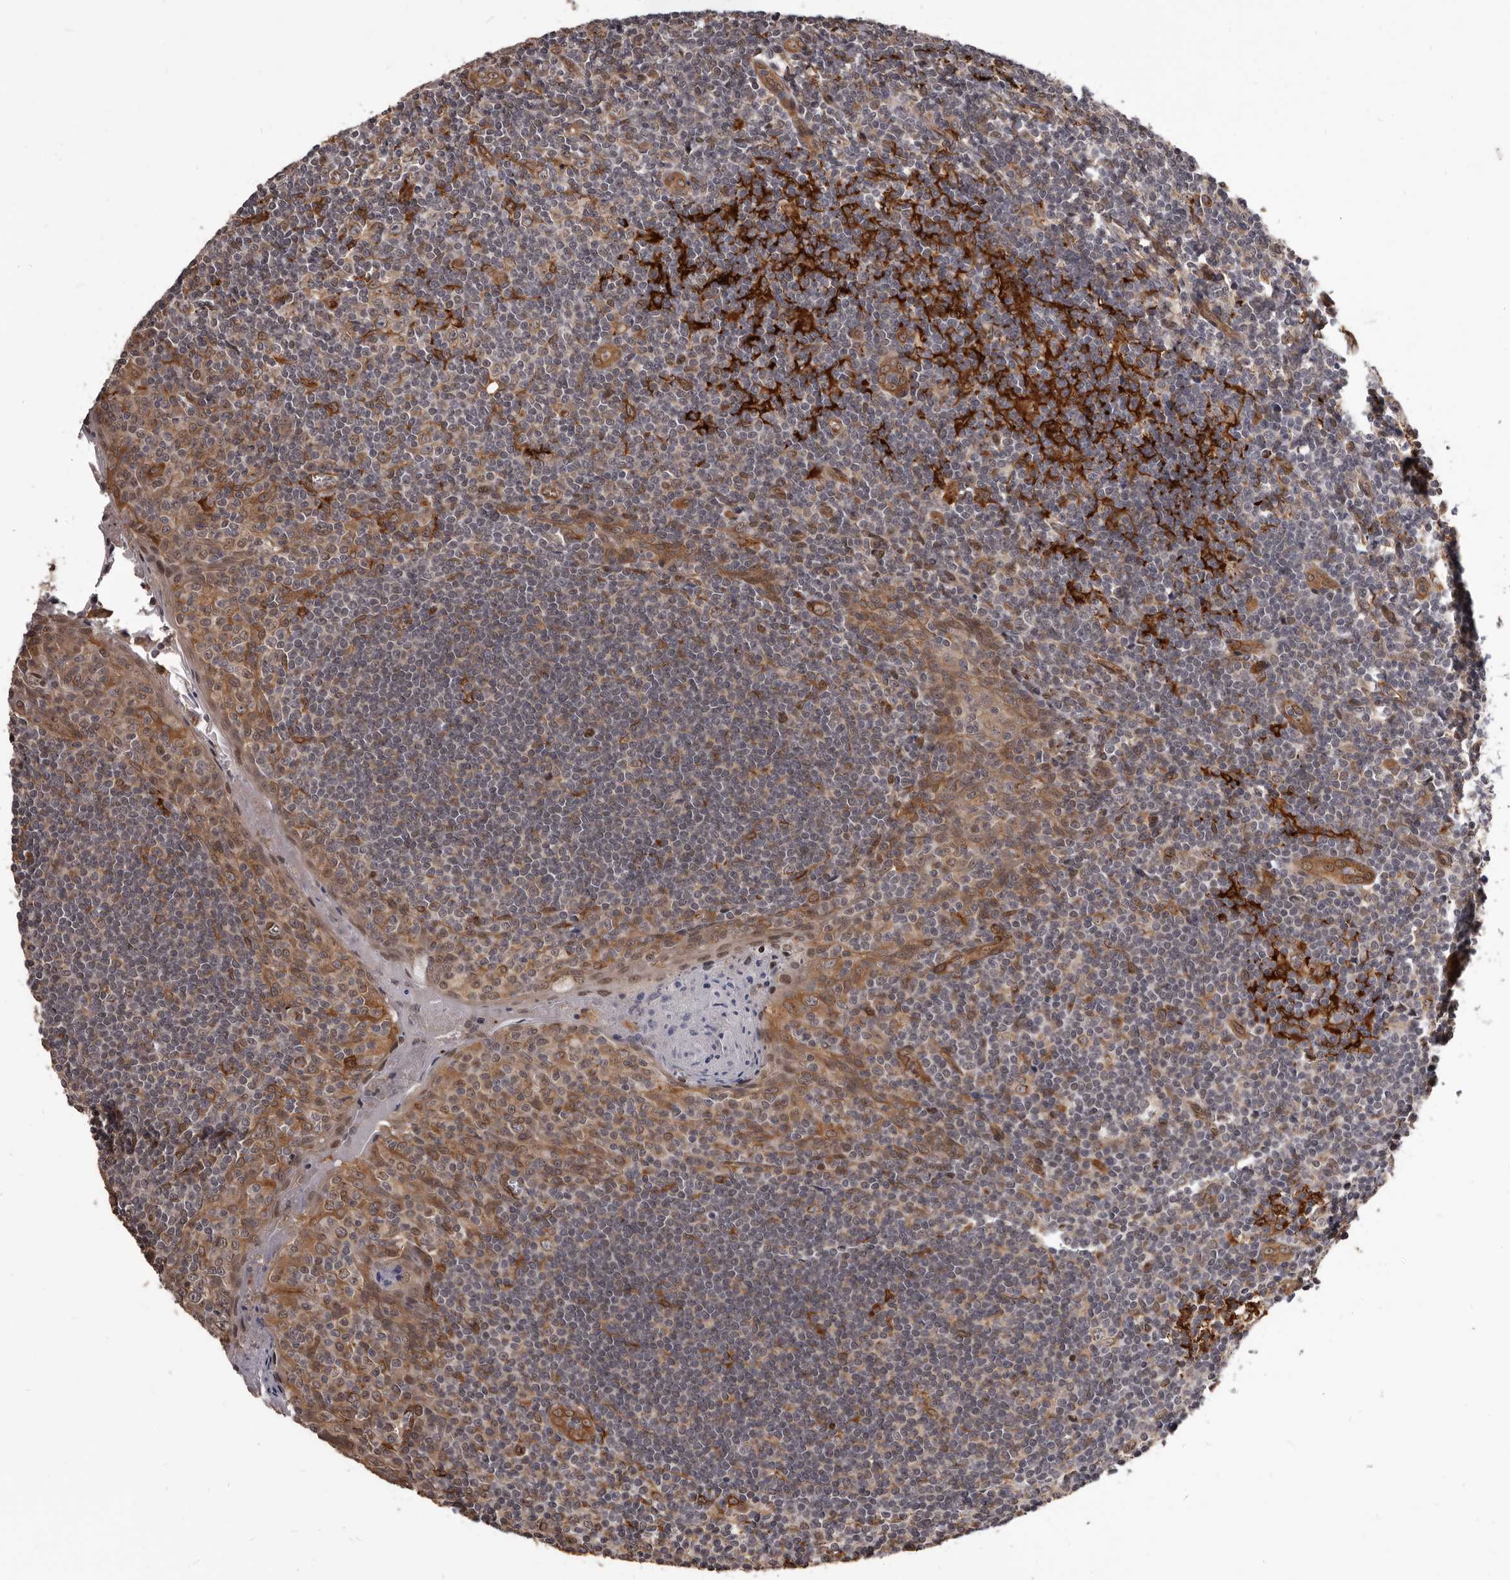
{"staining": {"intensity": "moderate", "quantity": ">75%", "location": "cytoplasmic/membranous"}, "tissue": "tonsil", "cell_type": "Germinal center cells", "image_type": "normal", "snomed": [{"axis": "morphology", "description": "Normal tissue, NOS"}, {"axis": "topography", "description": "Tonsil"}], "caption": "This photomicrograph reveals unremarkable tonsil stained with immunohistochemistry (IHC) to label a protein in brown. The cytoplasmic/membranous of germinal center cells show moderate positivity for the protein. Nuclei are counter-stained blue.", "gene": "ADAMTS20", "patient": {"sex": "male", "age": 27}}